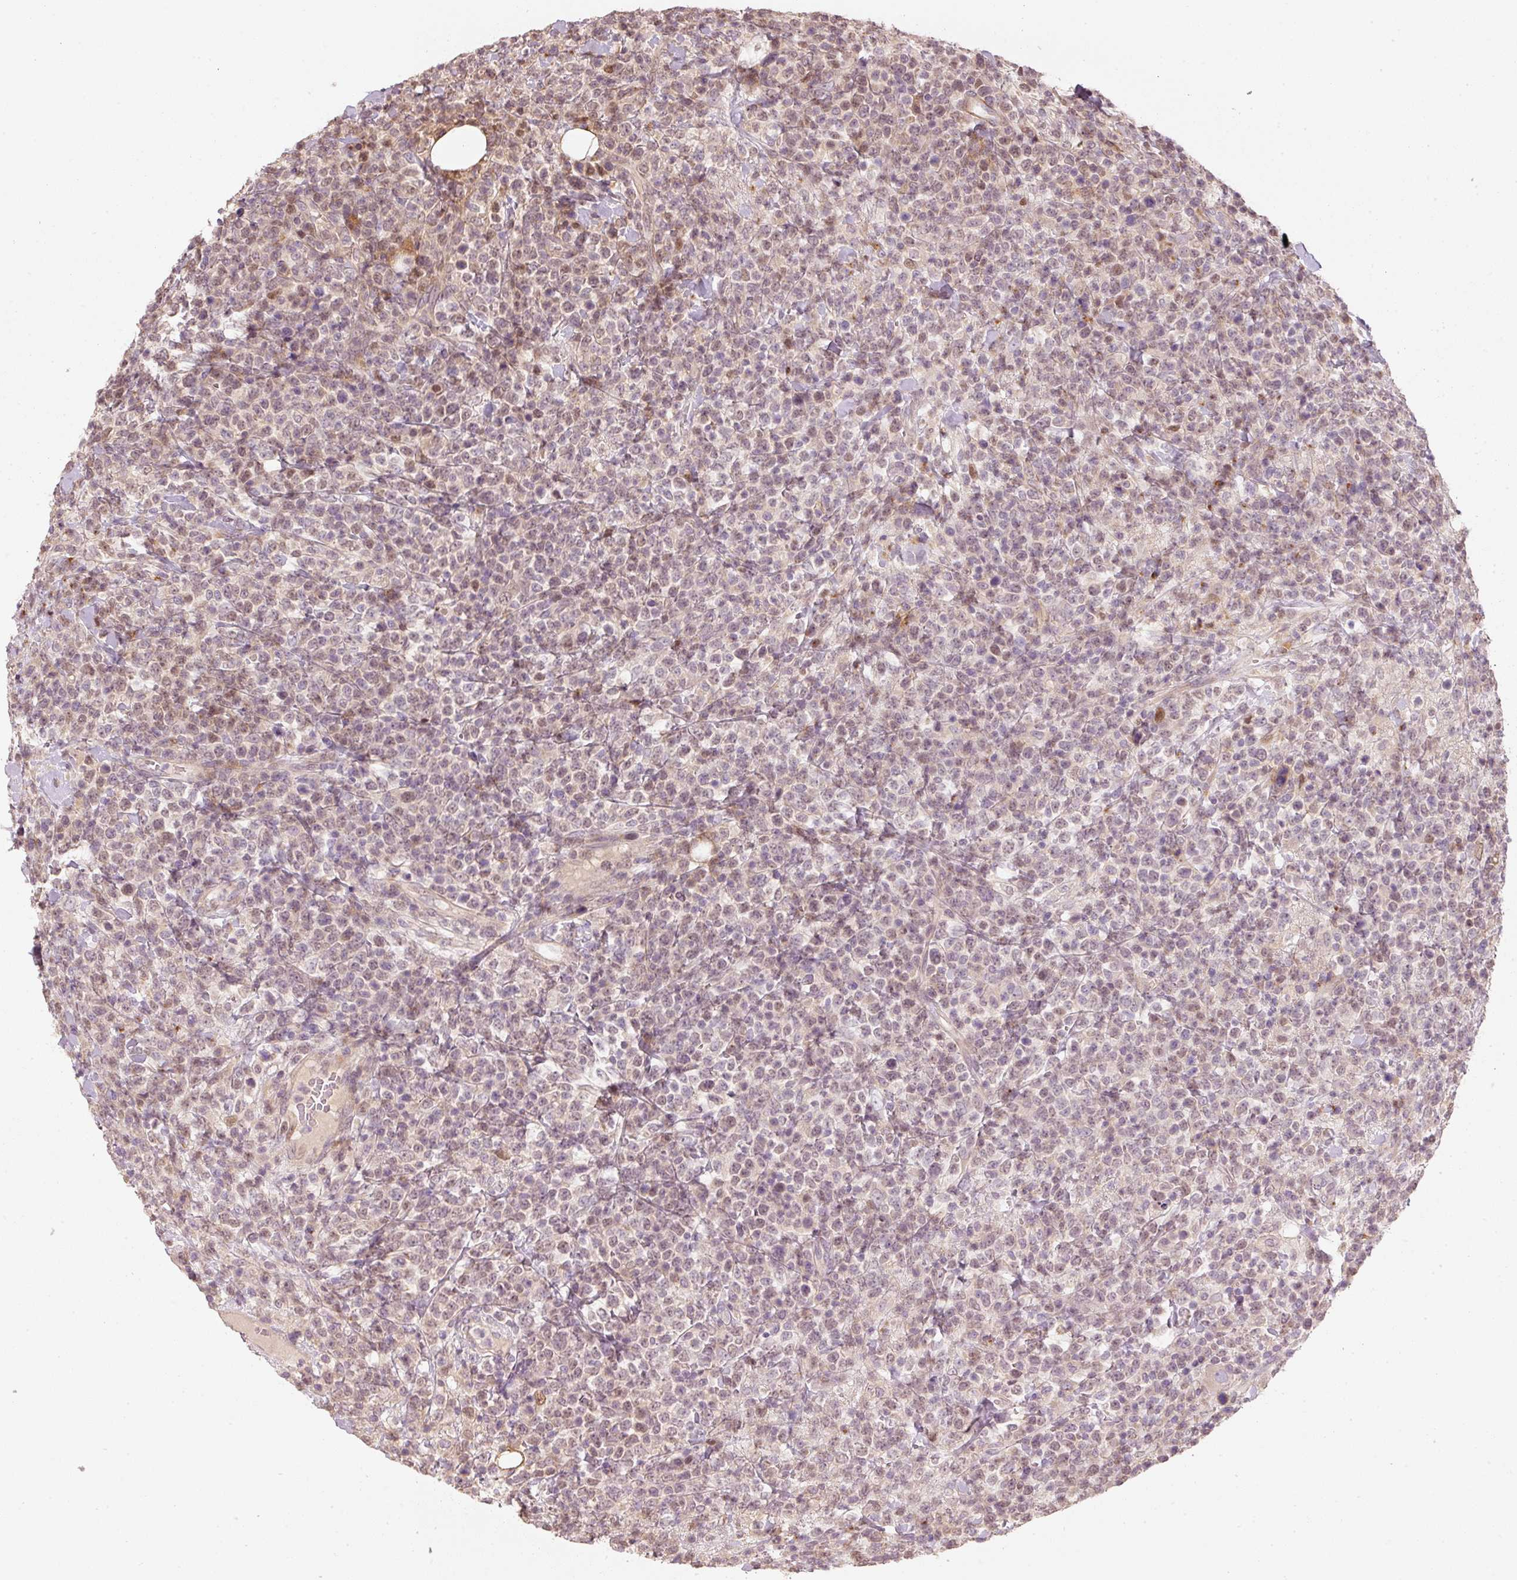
{"staining": {"intensity": "weak", "quantity": "25%-75%", "location": "nuclear"}, "tissue": "lymphoma", "cell_type": "Tumor cells", "image_type": "cancer", "snomed": [{"axis": "morphology", "description": "Malignant lymphoma, non-Hodgkin's type, High grade"}, {"axis": "topography", "description": "Colon"}], "caption": "A photomicrograph of human high-grade malignant lymphoma, non-Hodgkin's type stained for a protein shows weak nuclear brown staining in tumor cells. The staining was performed using DAB, with brown indicating positive protein expression. Nuclei are stained blue with hematoxylin.", "gene": "TREX2", "patient": {"sex": "female", "age": 53}}